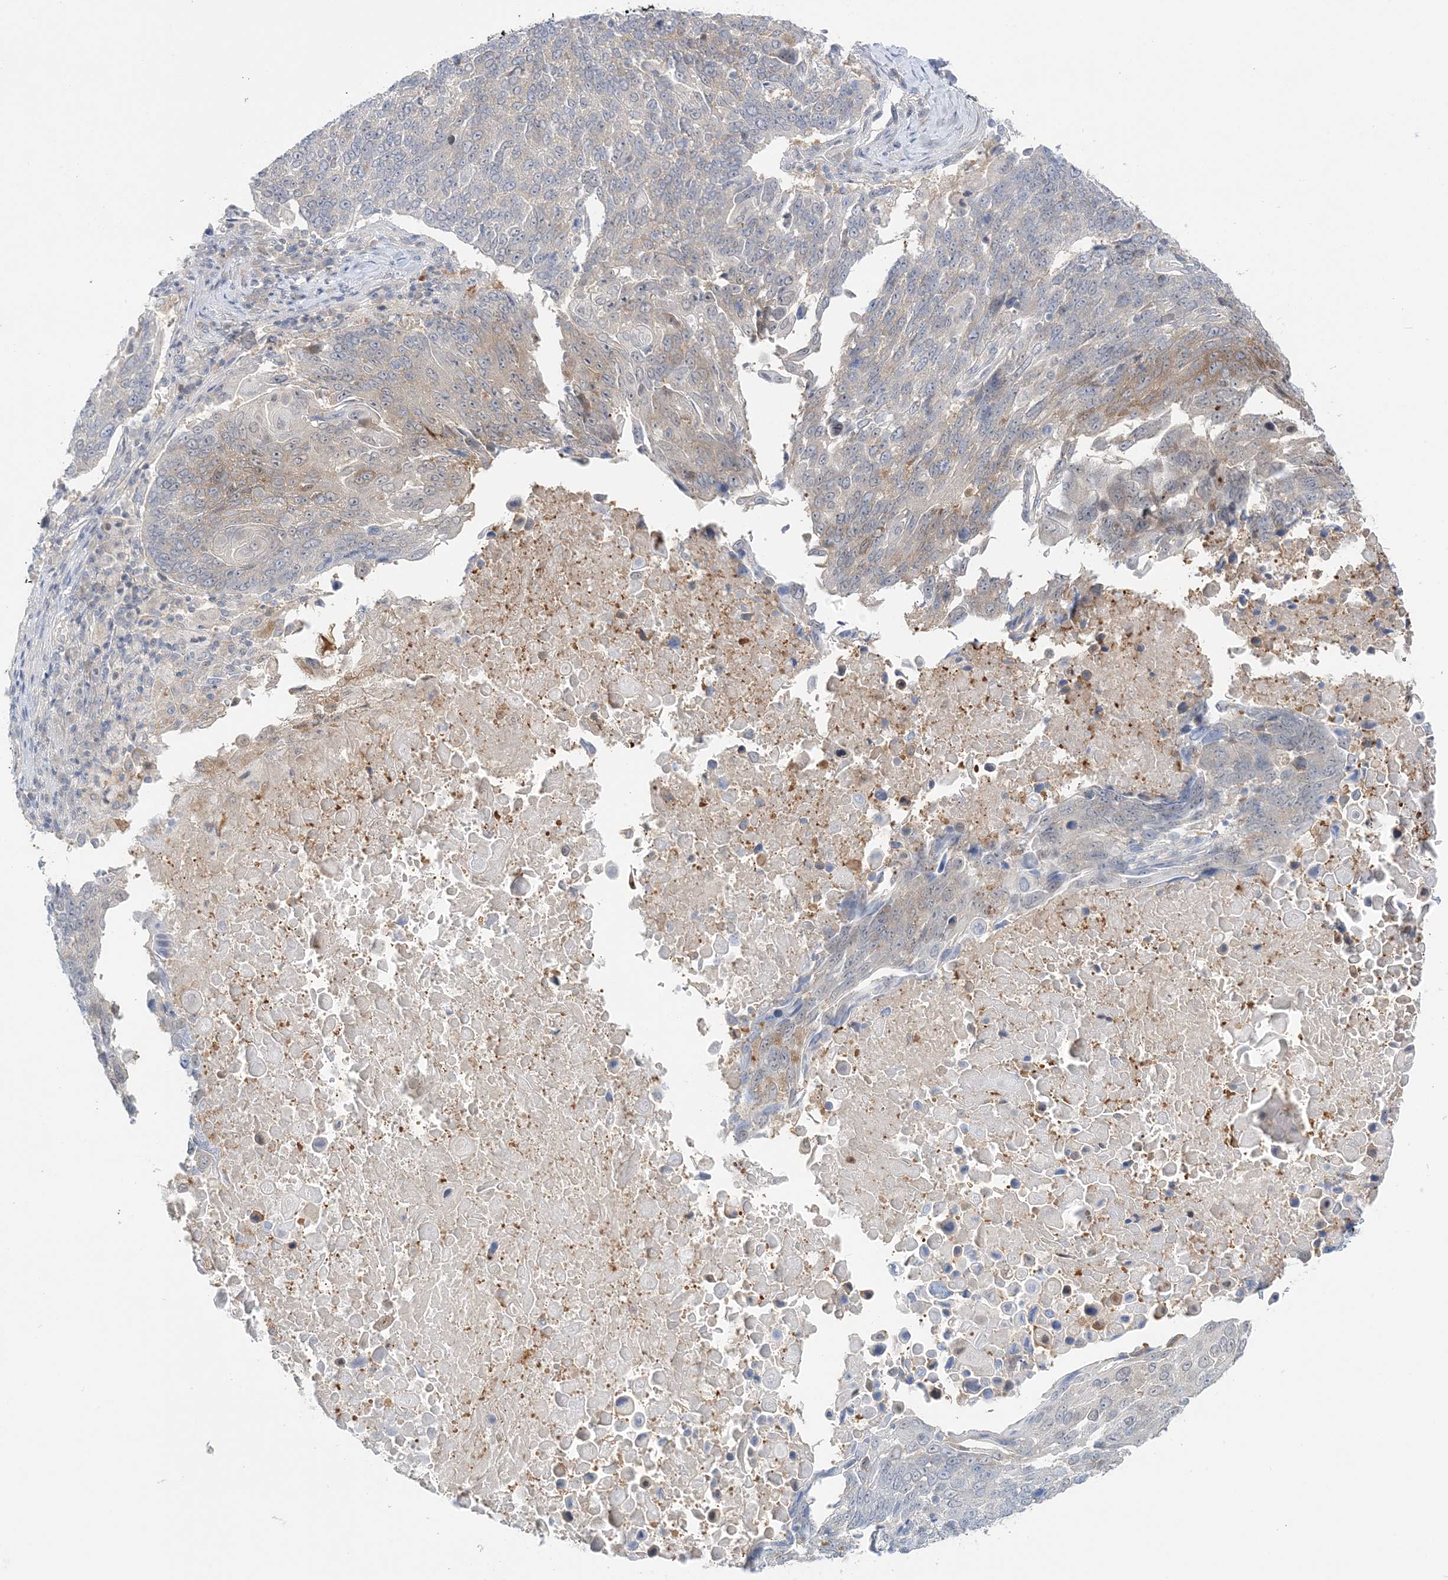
{"staining": {"intensity": "weak", "quantity": "<25%", "location": "cytoplasmic/membranous"}, "tissue": "lung cancer", "cell_type": "Tumor cells", "image_type": "cancer", "snomed": [{"axis": "morphology", "description": "Squamous cell carcinoma, NOS"}, {"axis": "topography", "description": "Lung"}], "caption": "Immunohistochemistry of human lung cancer (squamous cell carcinoma) shows no positivity in tumor cells.", "gene": "THADA", "patient": {"sex": "male", "age": 66}}